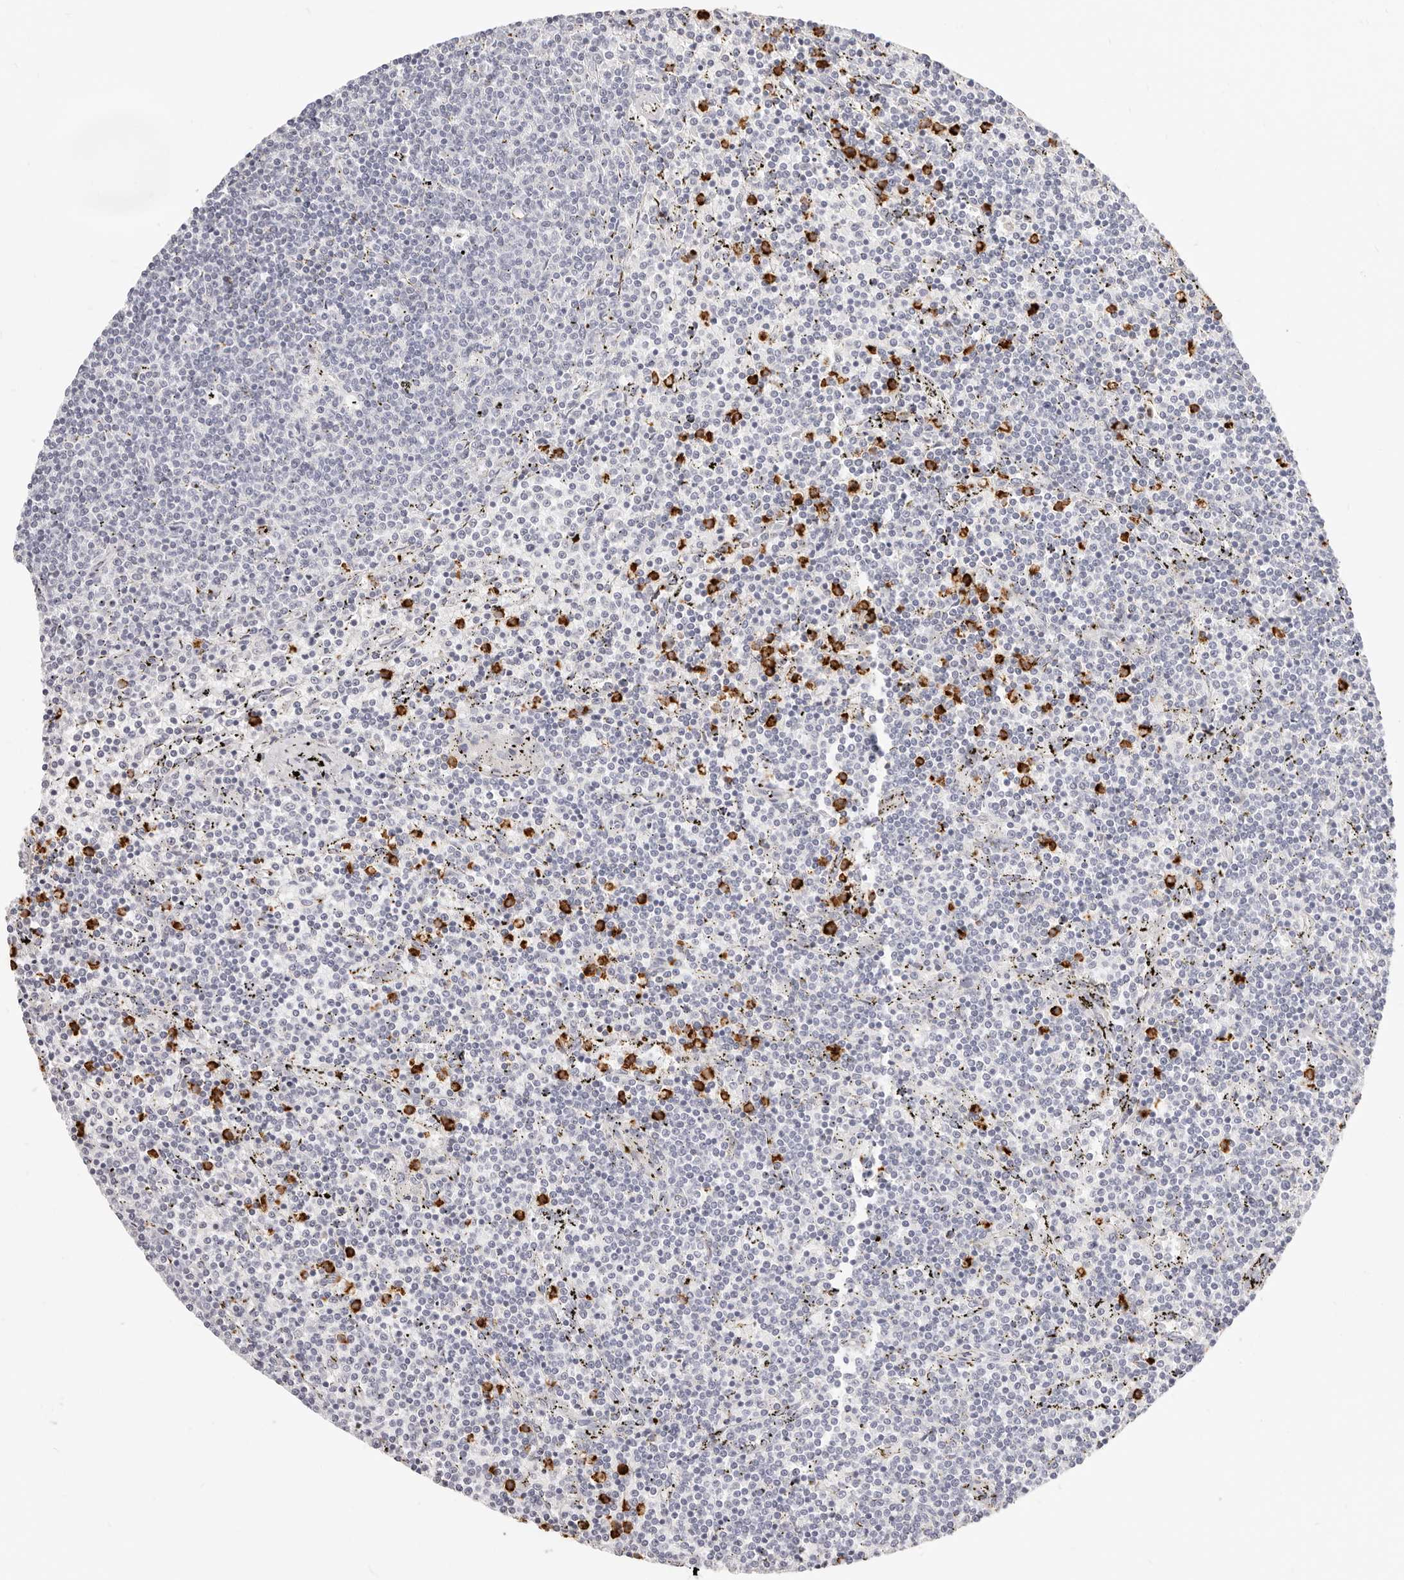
{"staining": {"intensity": "negative", "quantity": "none", "location": "none"}, "tissue": "lymphoma", "cell_type": "Tumor cells", "image_type": "cancer", "snomed": [{"axis": "morphology", "description": "Malignant lymphoma, non-Hodgkin's type, Low grade"}, {"axis": "topography", "description": "Spleen"}], "caption": "A histopathology image of malignant lymphoma, non-Hodgkin's type (low-grade) stained for a protein displays no brown staining in tumor cells.", "gene": "CAMP", "patient": {"sex": "female", "age": 50}}